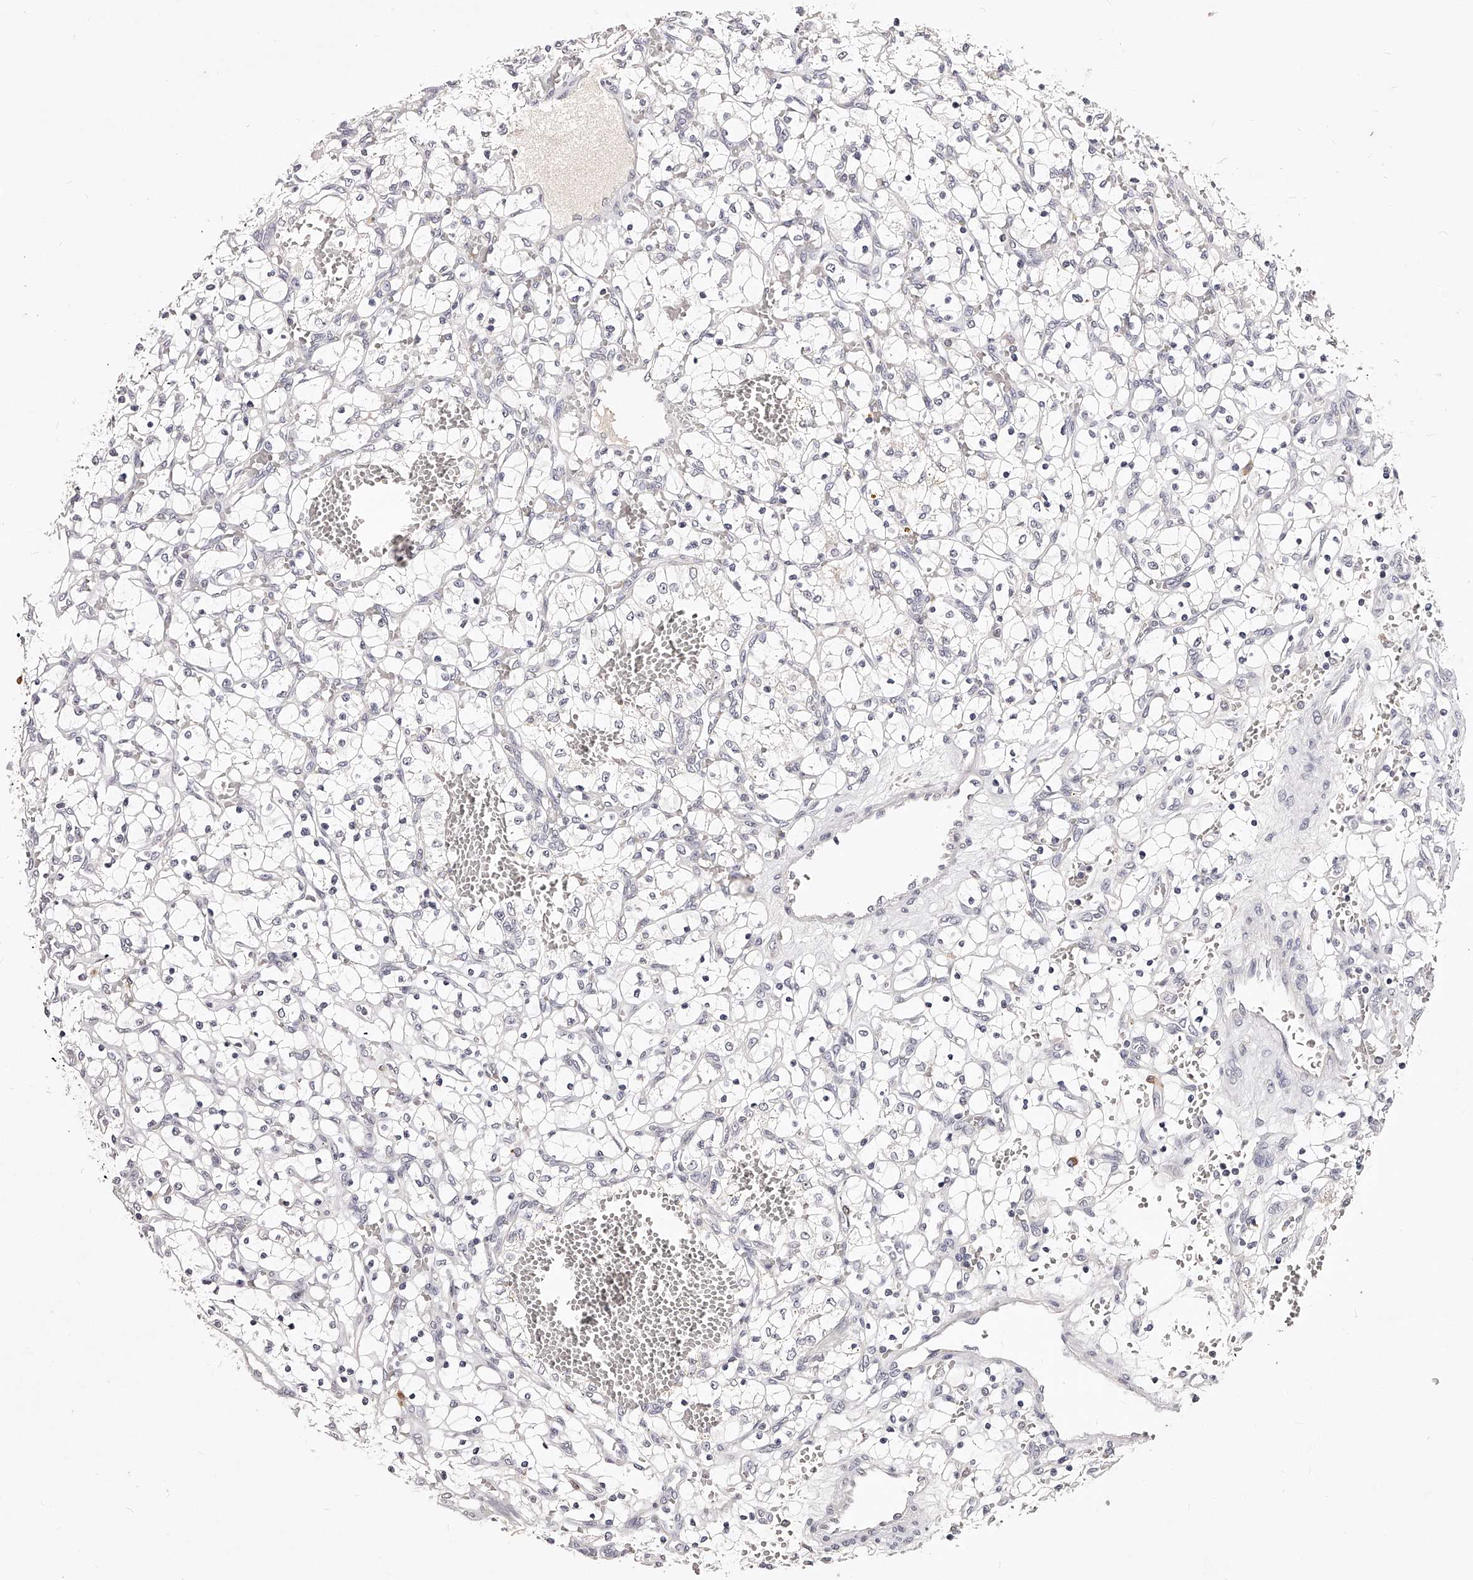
{"staining": {"intensity": "negative", "quantity": "none", "location": "none"}, "tissue": "renal cancer", "cell_type": "Tumor cells", "image_type": "cancer", "snomed": [{"axis": "morphology", "description": "Adenocarcinoma, NOS"}, {"axis": "topography", "description": "Kidney"}], "caption": "Tumor cells show no significant positivity in renal adenocarcinoma.", "gene": "PHACTR1", "patient": {"sex": "female", "age": 69}}